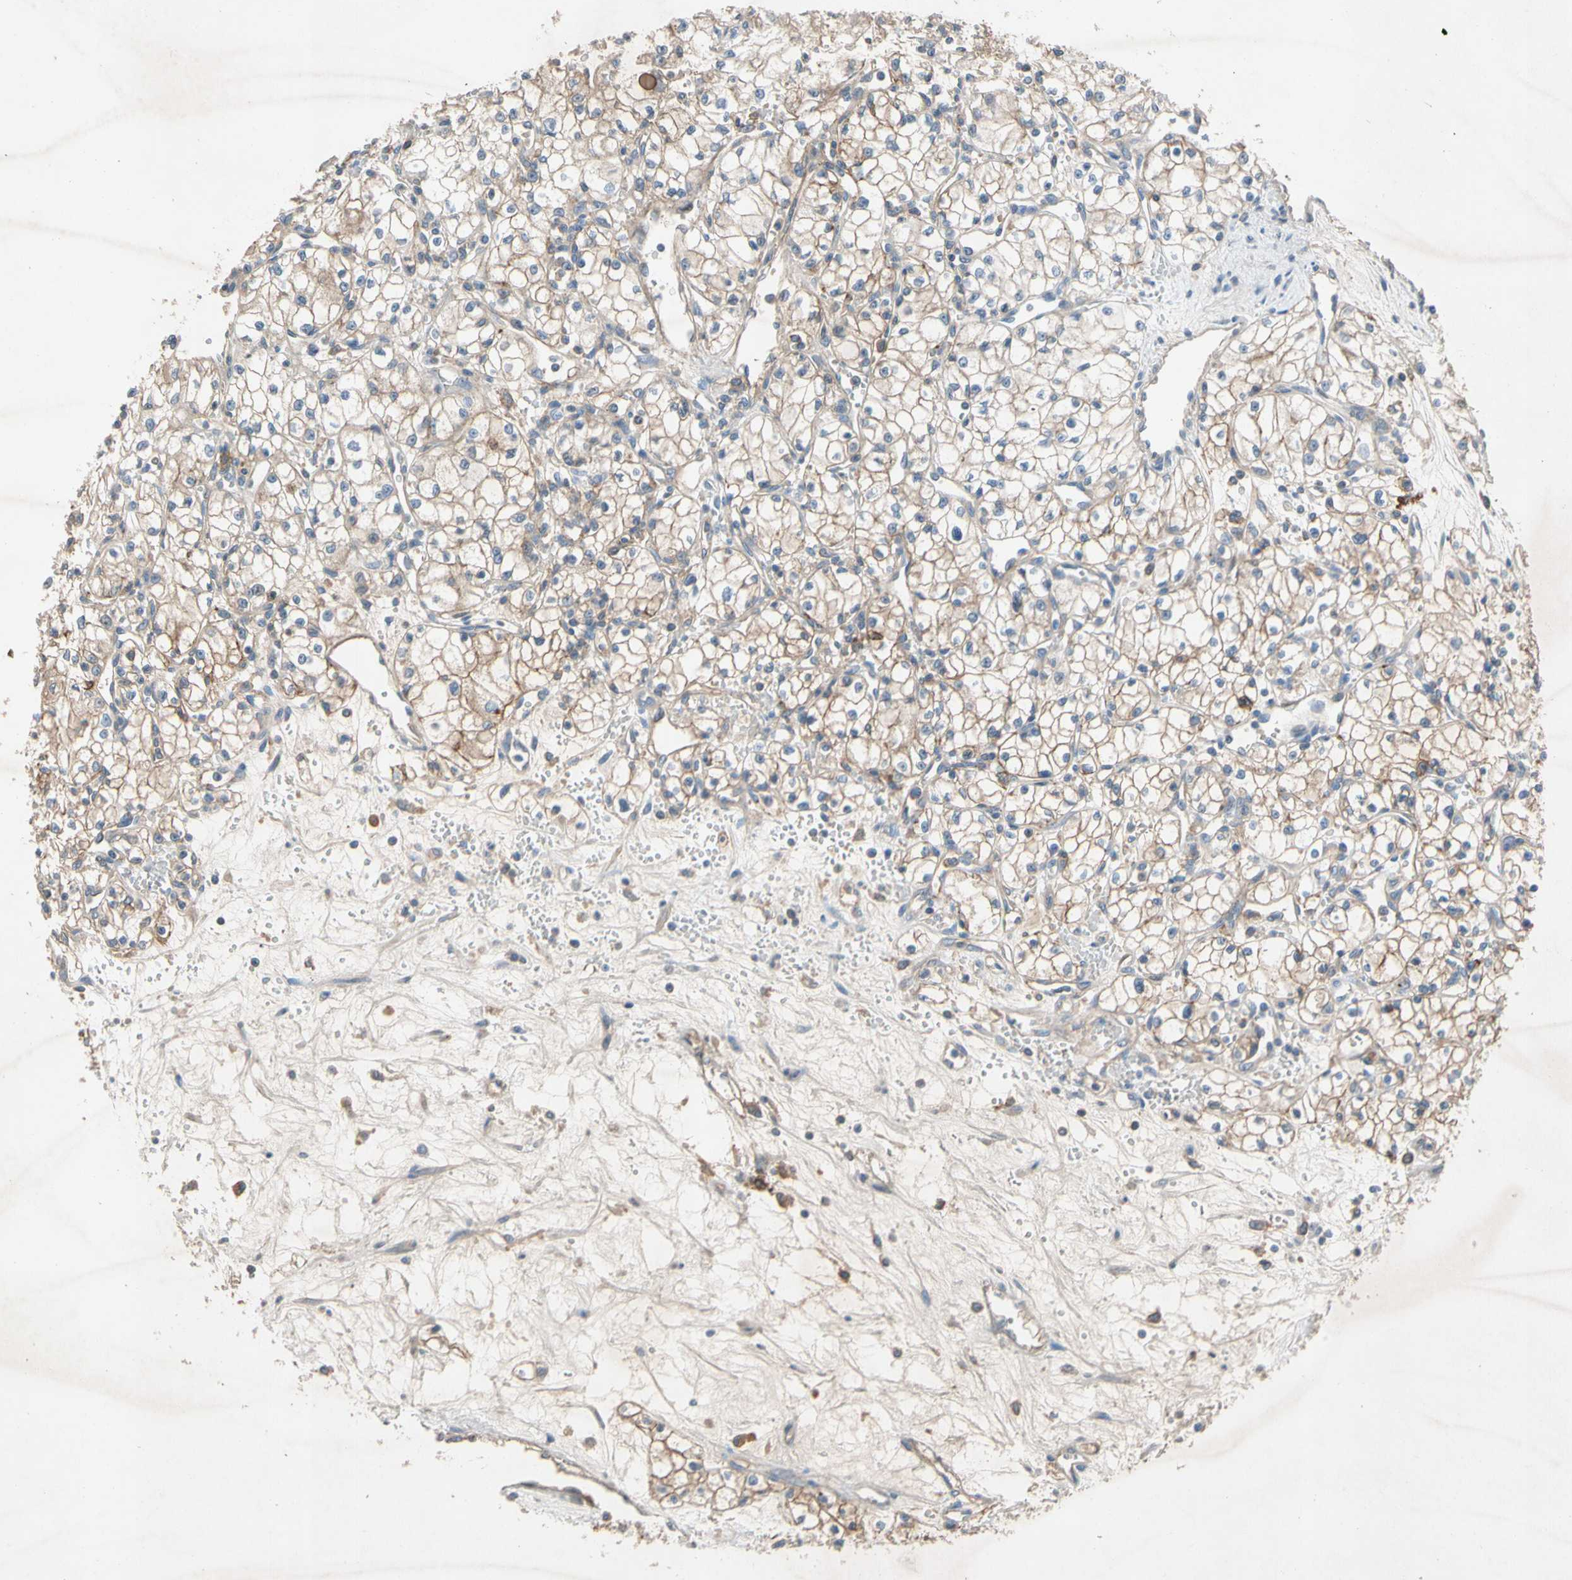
{"staining": {"intensity": "moderate", "quantity": "25%-75%", "location": "cytoplasmic/membranous"}, "tissue": "renal cancer", "cell_type": "Tumor cells", "image_type": "cancer", "snomed": [{"axis": "morphology", "description": "Normal tissue, NOS"}, {"axis": "morphology", "description": "Adenocarcinoma, NOS"}, {"axis": "topography", "description": "Kidney"}], "caption": "Human adenocarcinoma (renal) stained for a protein (brown) demonstrates moderate cytoplasmic/membranous positive staining in about 25%-75% of tumor cells.", "gene": "NDFIP2", "patient": {"sex": "male", "age": 59}}